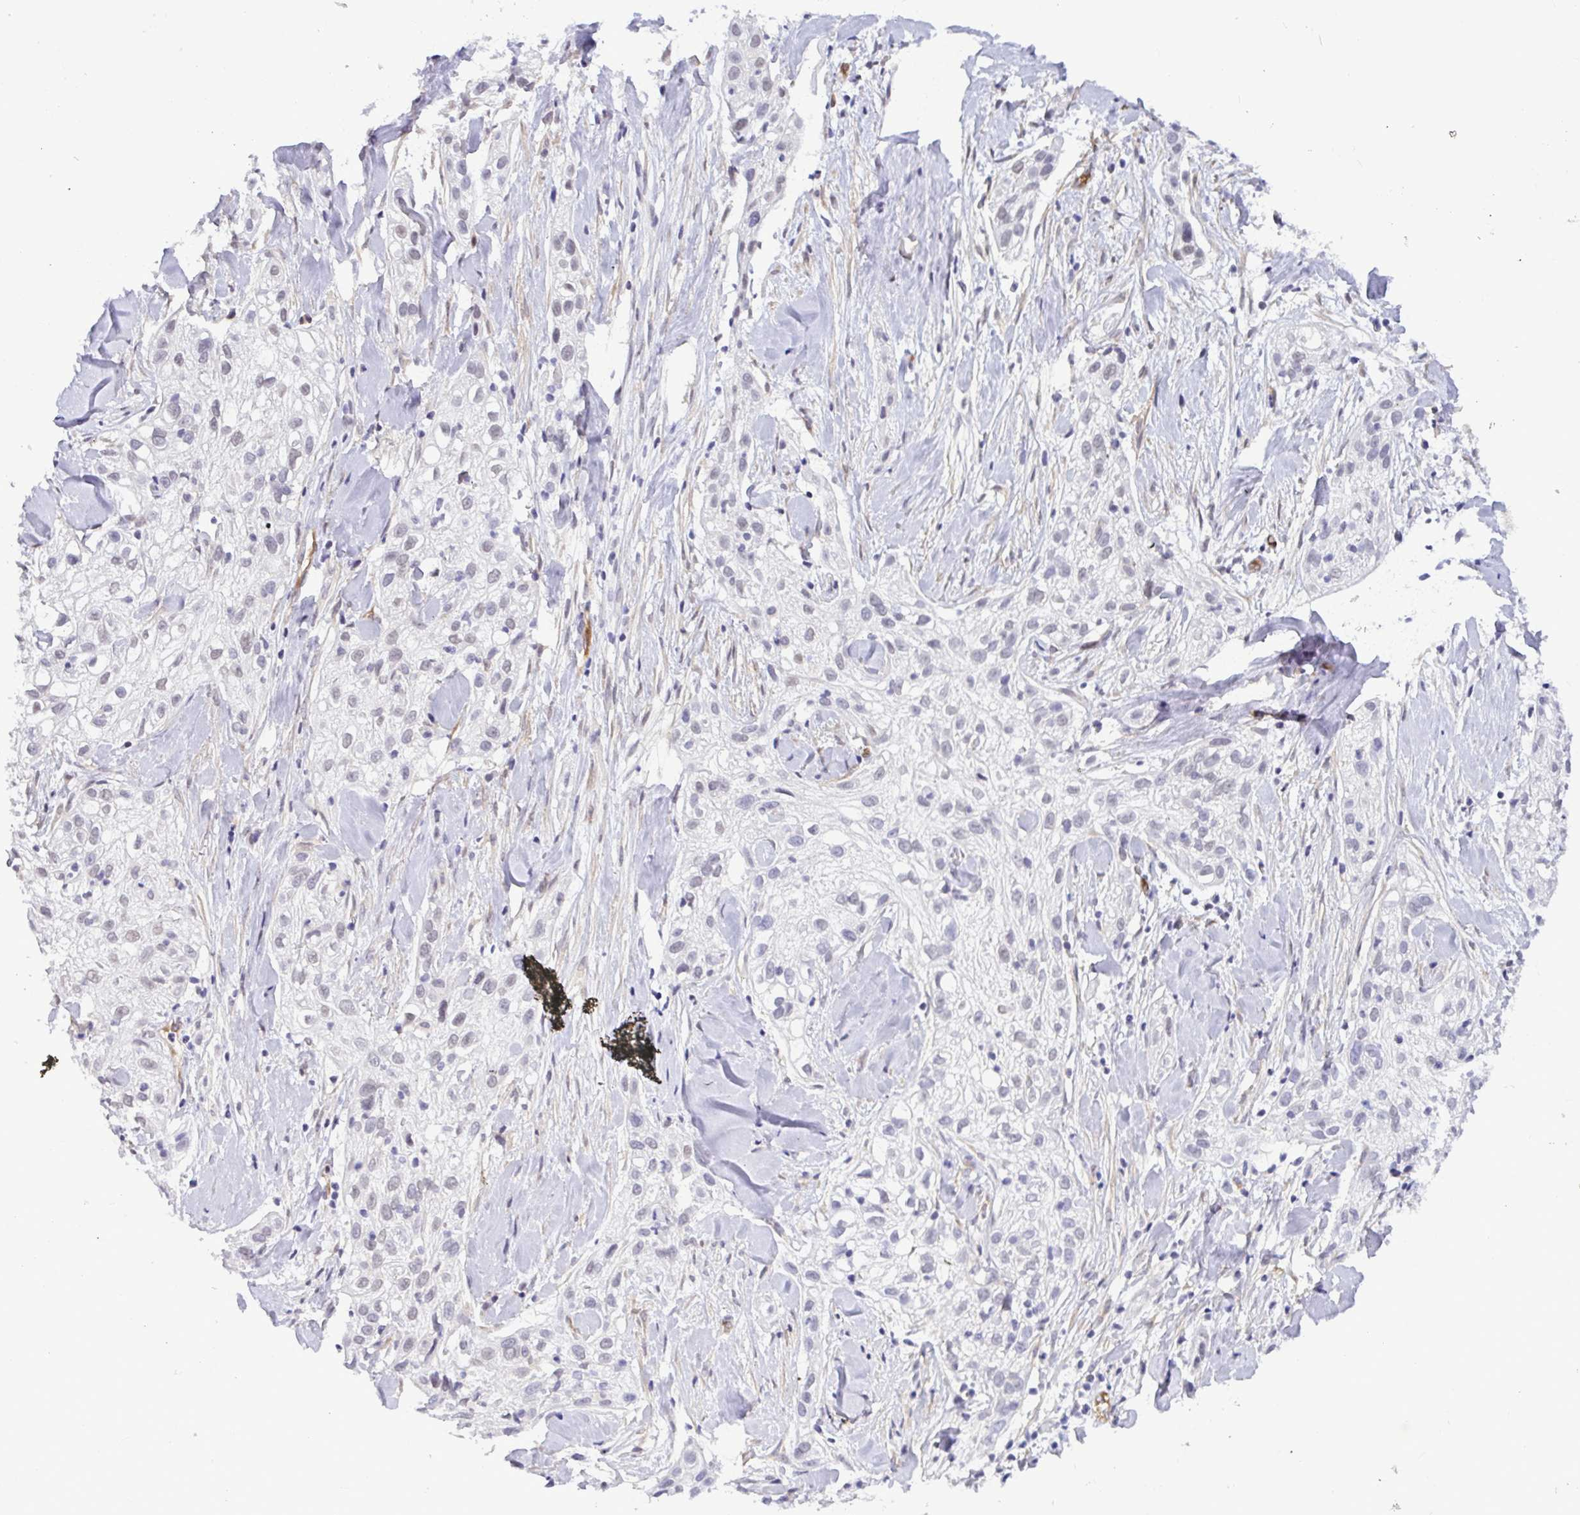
{"staining": {"intensity": "negative", "quantity": "none", "location": "none"}, "tissue": "skin cancer", "cell_type": "Tumor cells", "image_type": "cancer", "snomed": [{"axis": "morphology", "description": "Squamous cell carcinoma, NOS"}, {"axis": "topography", "description": "Skin"}], "caption": "Immunohistochemistry photomicrograph of human skin squamous cell carcinoma stained for a protein (brown), which reveals no expression in tumor cells. Nuclei are stained in blue.", "gene": "EML1", "patient": {"sex": "male", "age": 82}}